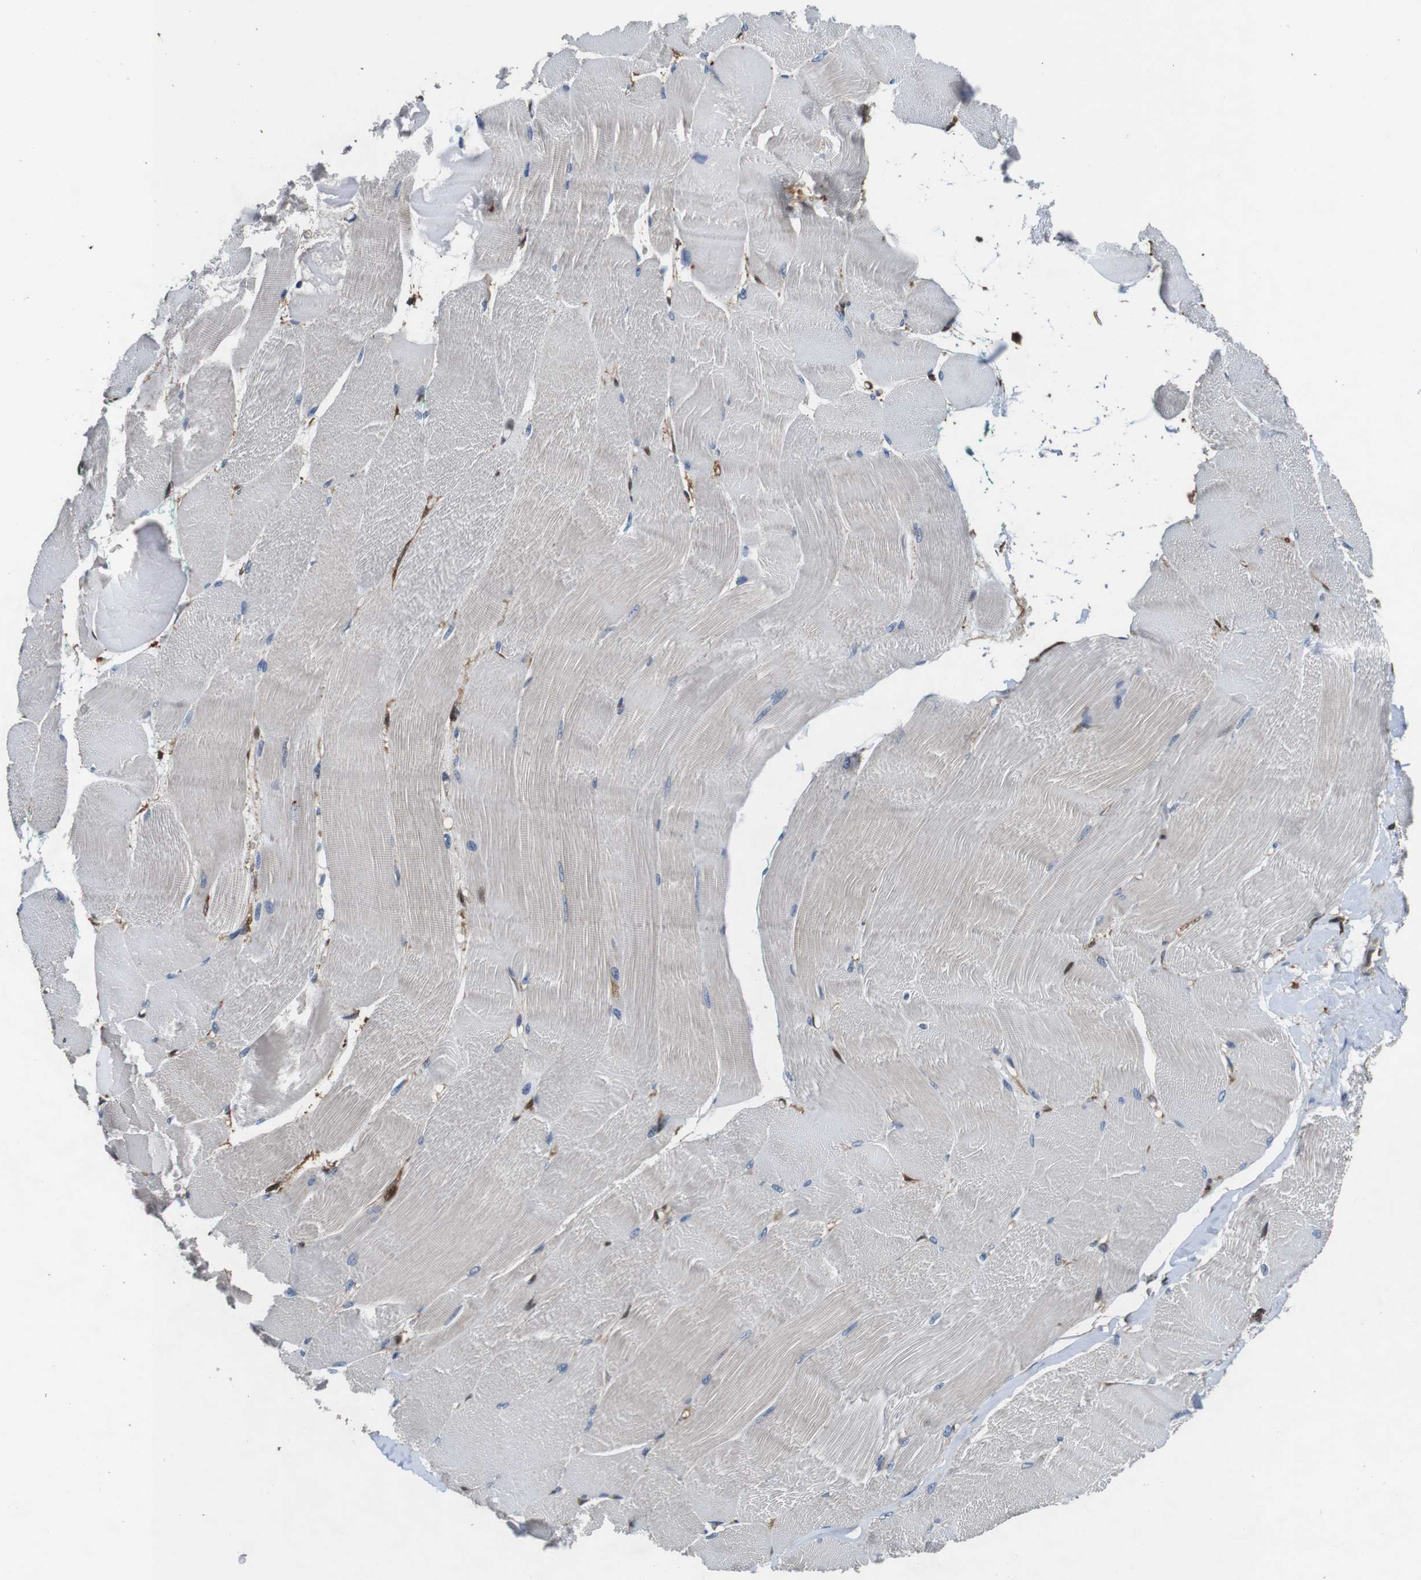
{"staining": {"intensity": "negative", "quantity": "none", "location": "none"}, "tissue": "skeletal muscle", "cell_type": "Myocytes", "image_type": "normal", "snomed": [{"axis": "morphology", "description": "Normal tissue, NOS"}, {"axis": "morphology", "description": "Squamous cell carcinoma, NOS"}, {"axis": "topography", "description": "Skeletal muscle"}], "caption": "Myocytes are negative for protein expression in benign human skeletal muscle. (Brightfield microscopy of DAB immunohistochemistry at high magnification).", "gene": "ANXA1", "patient": {"sex": "male", "age": 51}}